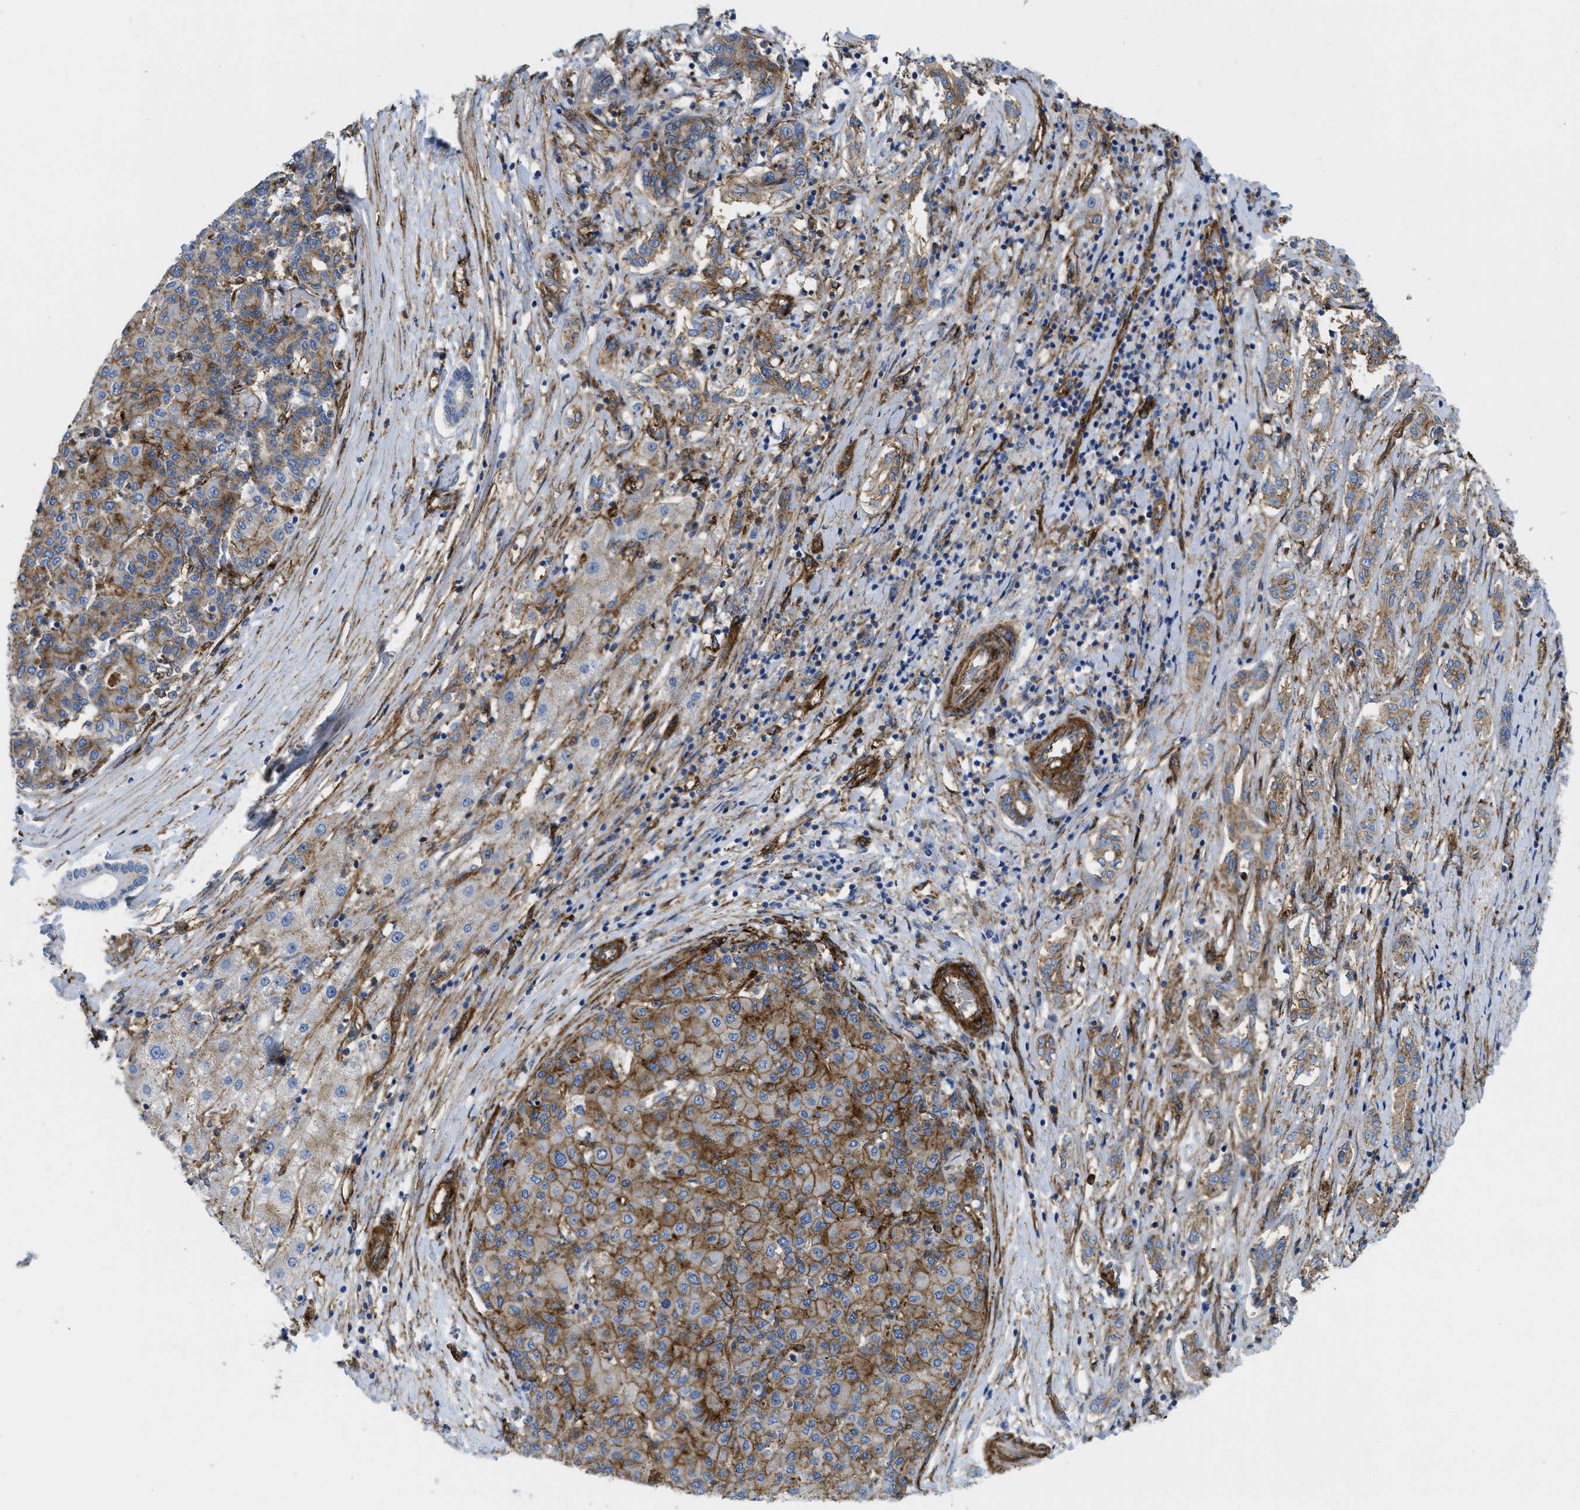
{"staining": {"intensity": "moderate", "quantity": ">75%", "location": "cytoplasmic/membranous"}, "tissue": "liver cancer", "cell_type": "Tumor cells", "image_type": "cancer", "snomed": [{"axis": "morphology", "description": "Carcinoma, Hepatocellular, NOS"}, {"axis": "topography", "description": "Liver"}], "caption": "Approximately >75% of tumor cells in liver cancer exhibit moderate cytoplasmic/membranous protein expression as visualized by brown immunohistochemical staining.", "gene": "HIP1", "patient": {"sex": "male", "age": 65}}